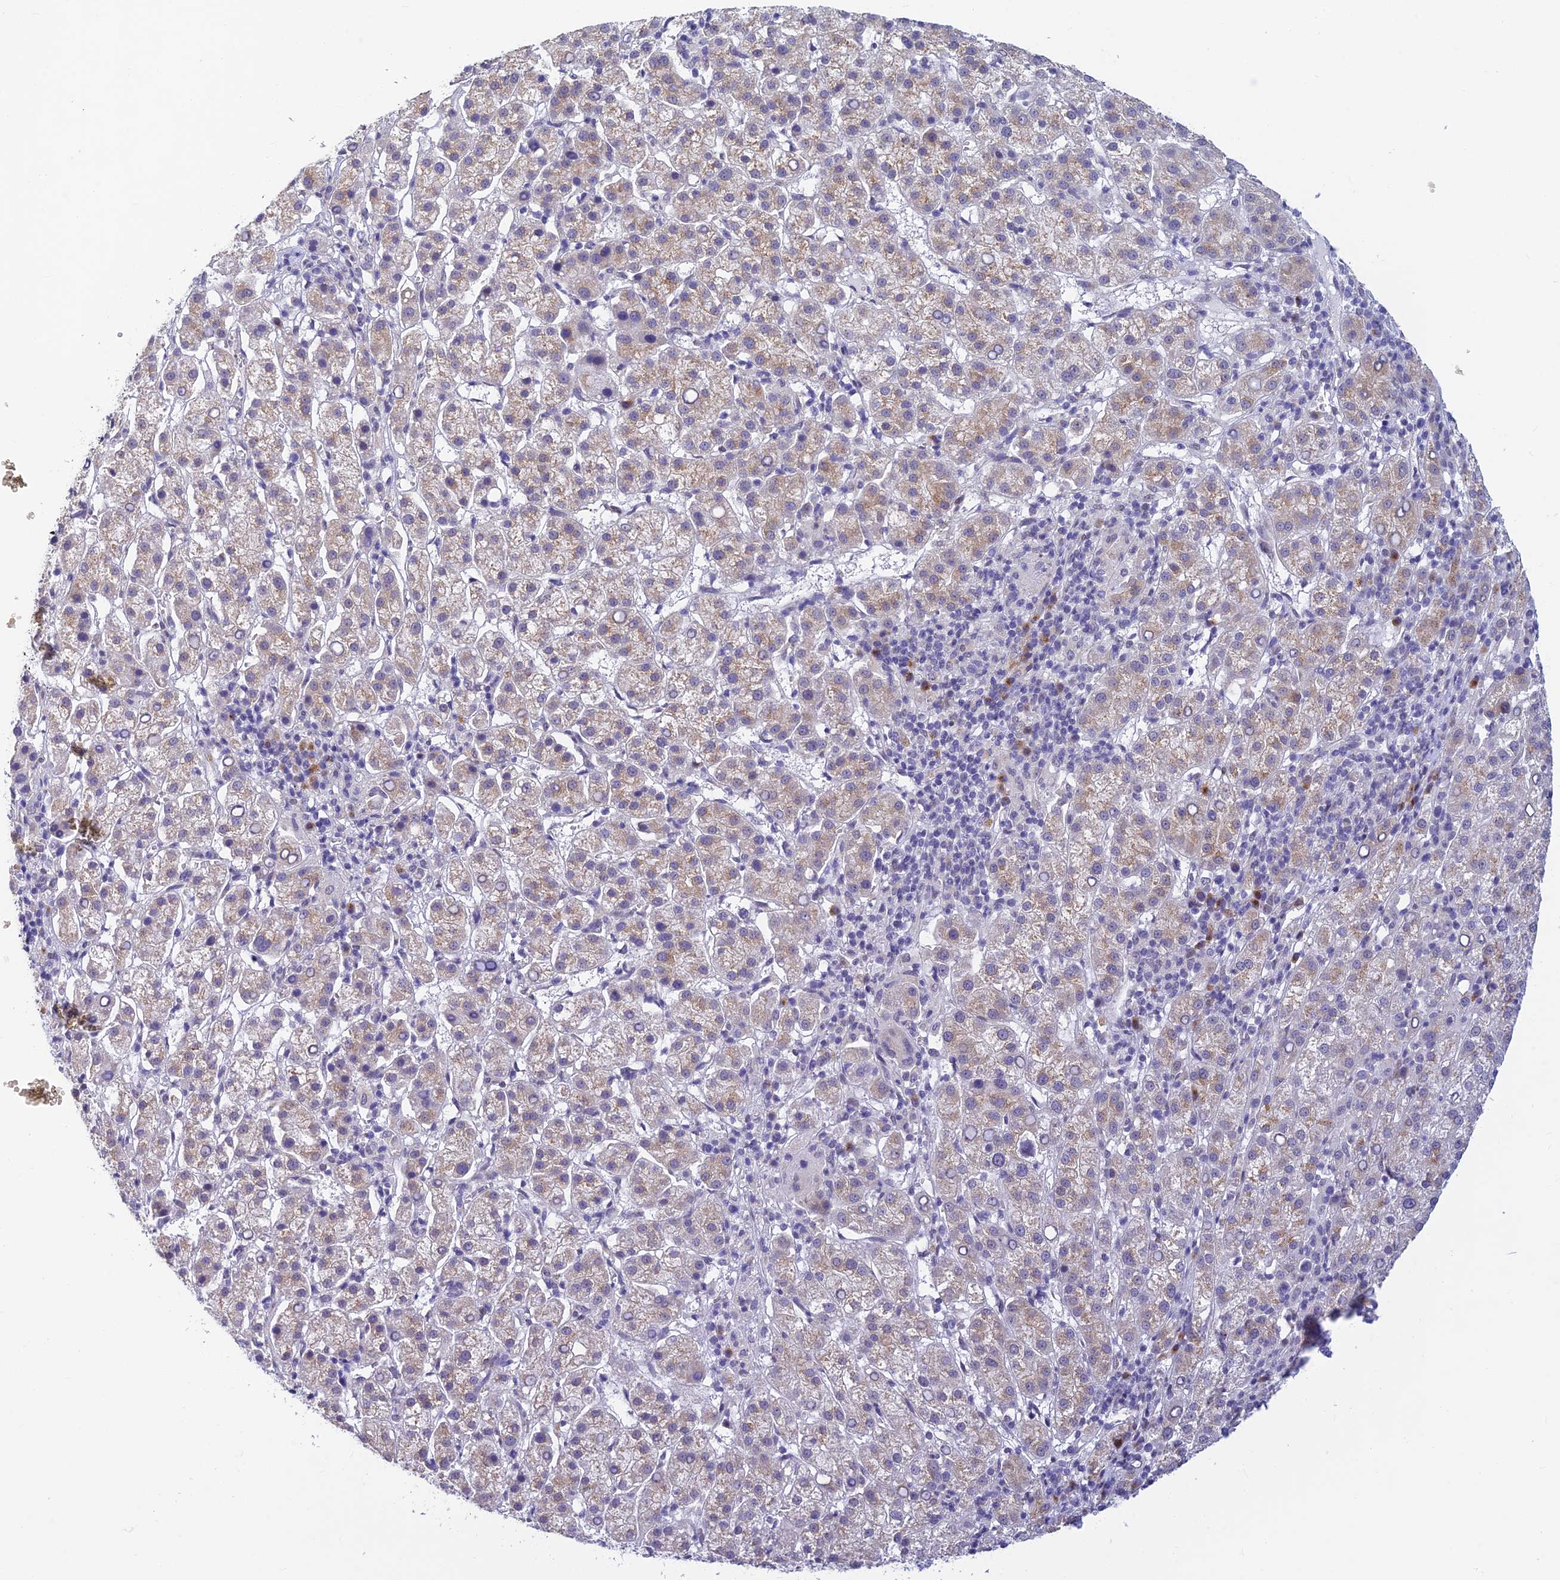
{"staining": {"intensity": "weak", "quantity": "25%-75%", "location": "cytoplasmic/membranous"}, "tissue": "liver cancer", "cell_type": "Tumor cells", "image_type": "cancer", "snomed": [{"axis": "morphology", "description": "Carcinoma, Hepatocellular, NOS"}, {"axis": "topography", "description": "Liver"}], "caption": "Immunohistochemical staining of liver cancer displays low levels of weak cytoplasmic/membranous protein staining in approximately 25%-75% of tumor cells.", "gene": "INKA1", "patient": {"sex": "female", "age": 58}}